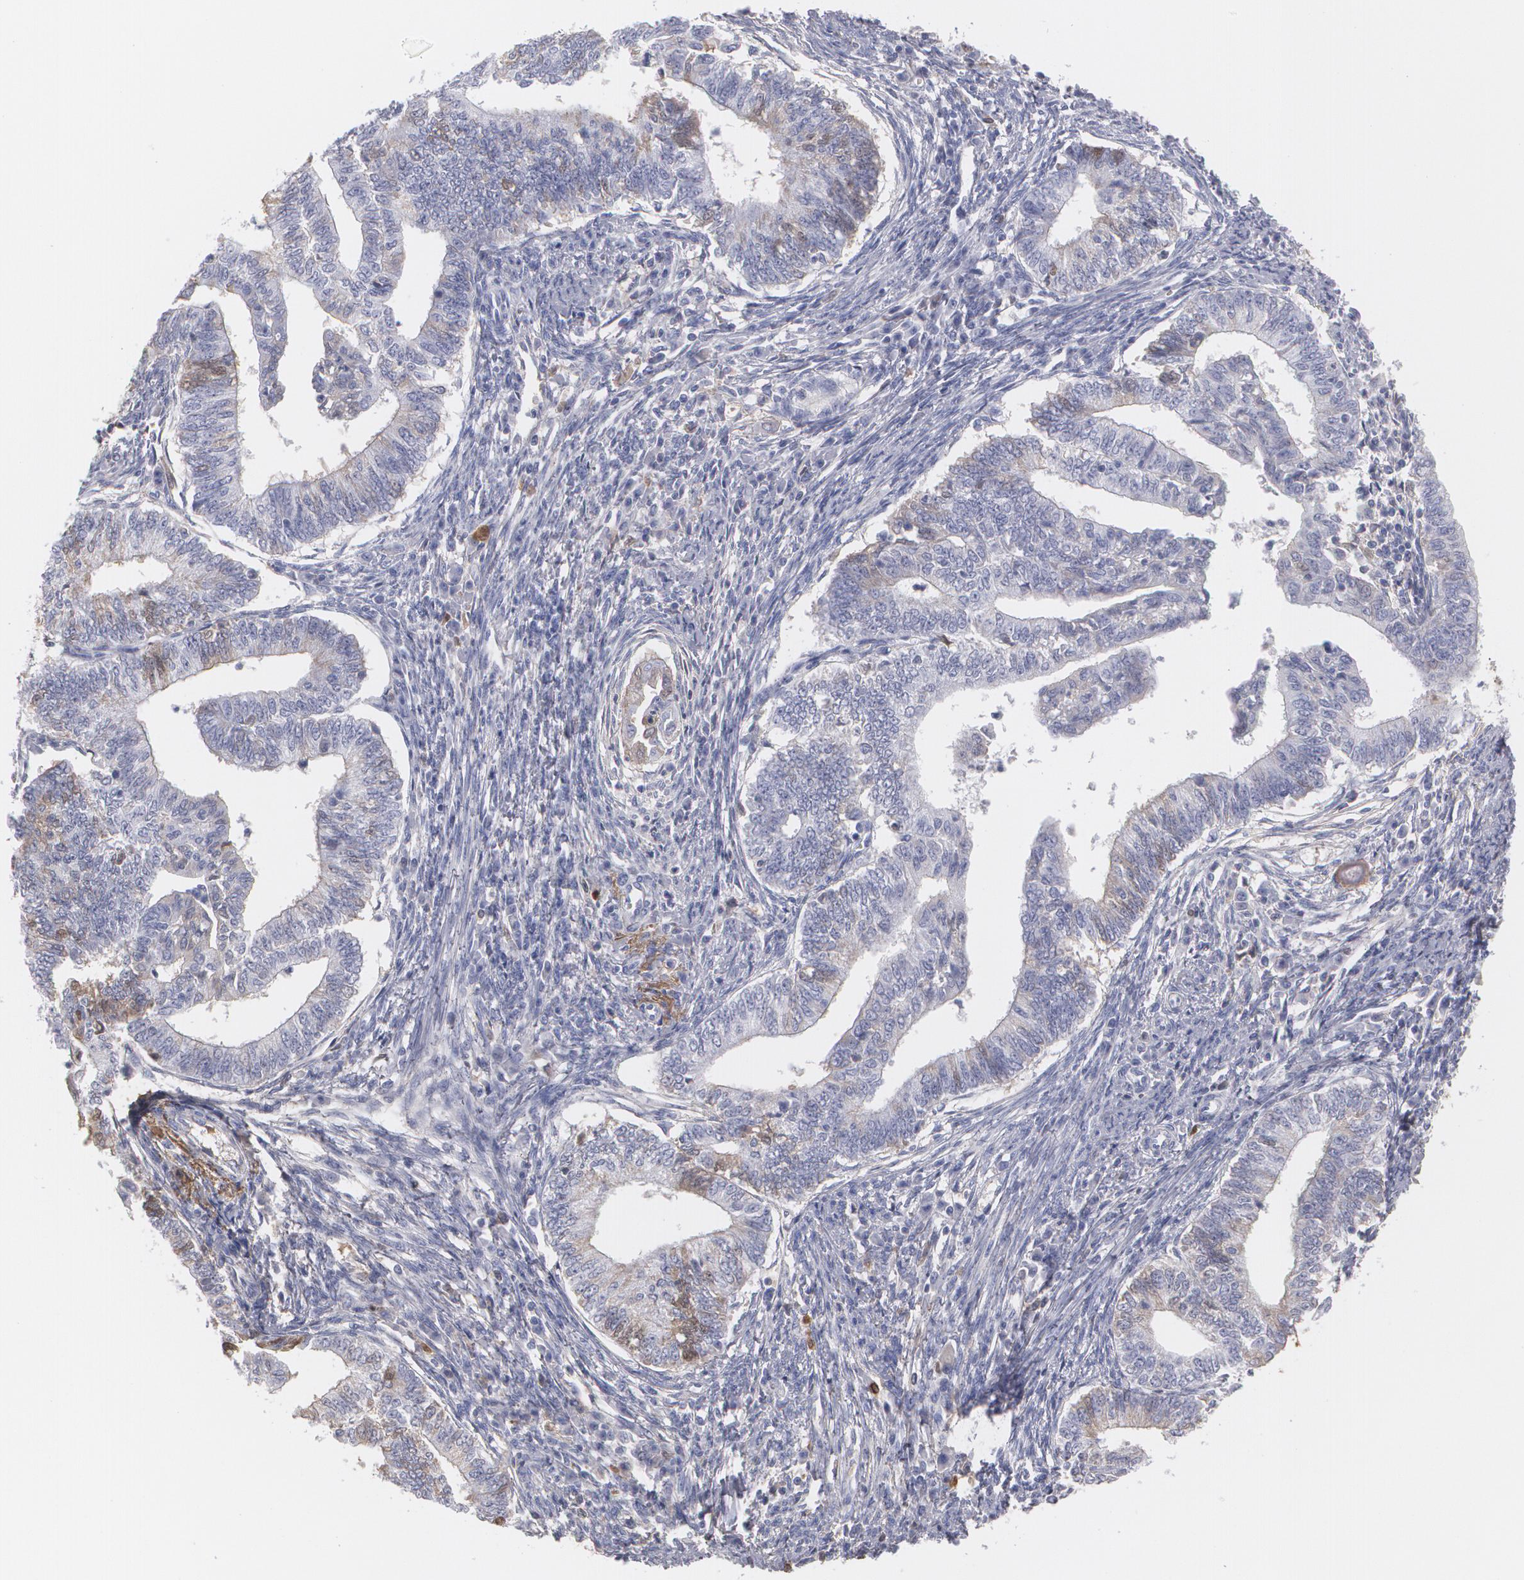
{"staining": {"intensity": "weak", "quantity": "<25%", "location": "cytoplasmic/membranous"}, "tissue": "endometrial cancer", "cell_type": "Tumor cells", "image_type": "cancer", "snomed": [{"axis": "morphology", "description": "Adenocarcinoma, NOS"}, {"axis": "topography", "description": "Endometrium"}], "caption": "Immunohistochemical staining of human endometrial adenocarcinoma displays no significant positivity in tumor cells. Nuclei are stained in blue.", "gene": "SERPINA1", "patient": {"sex": "female", "age": 66}}